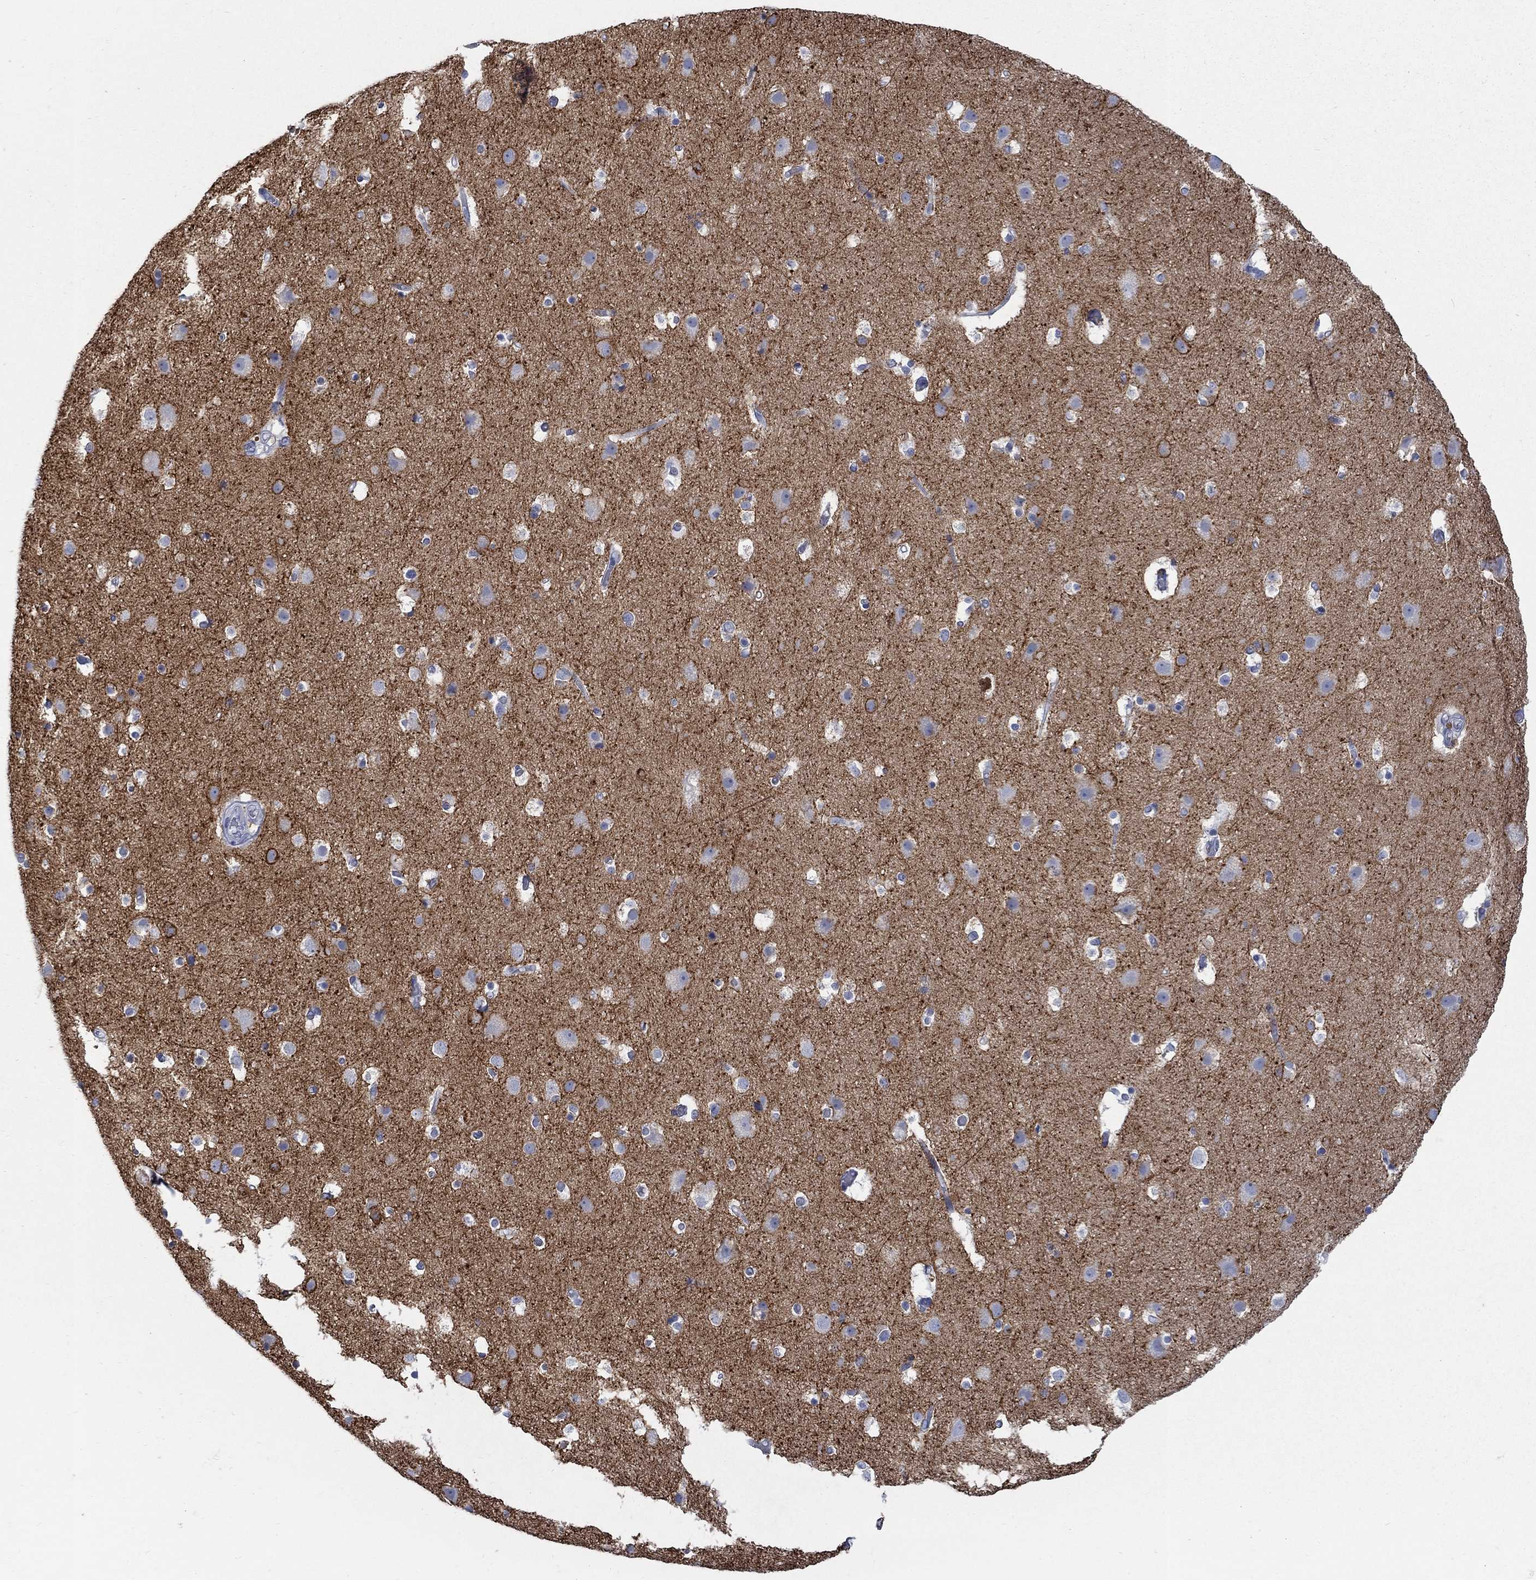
{"staining": {"intensity": "negative", "quantity": "none", "location": "none"}, "tissue": "cerebral cortex", "cell_type": "Endothelial cells", "image_type": "normal", "snomed": [{"axis": "morphology", "description": "Normal tissue, NOS"}, {"axis": "topography", "description": "Cerebral cortex"}], "caption": "This histopathology image is of normal cerebral cortex stained with immunohistochemistry (IHC) to label a protein in brown with the nuclei are counter-stained blue. There is no staining in endothelial cells. (DAB immunohistochemistry (IHC) with hematoxylin counter stain).", "gene": "RFTN2", "patient": {"sex": "female", "age": 52}}